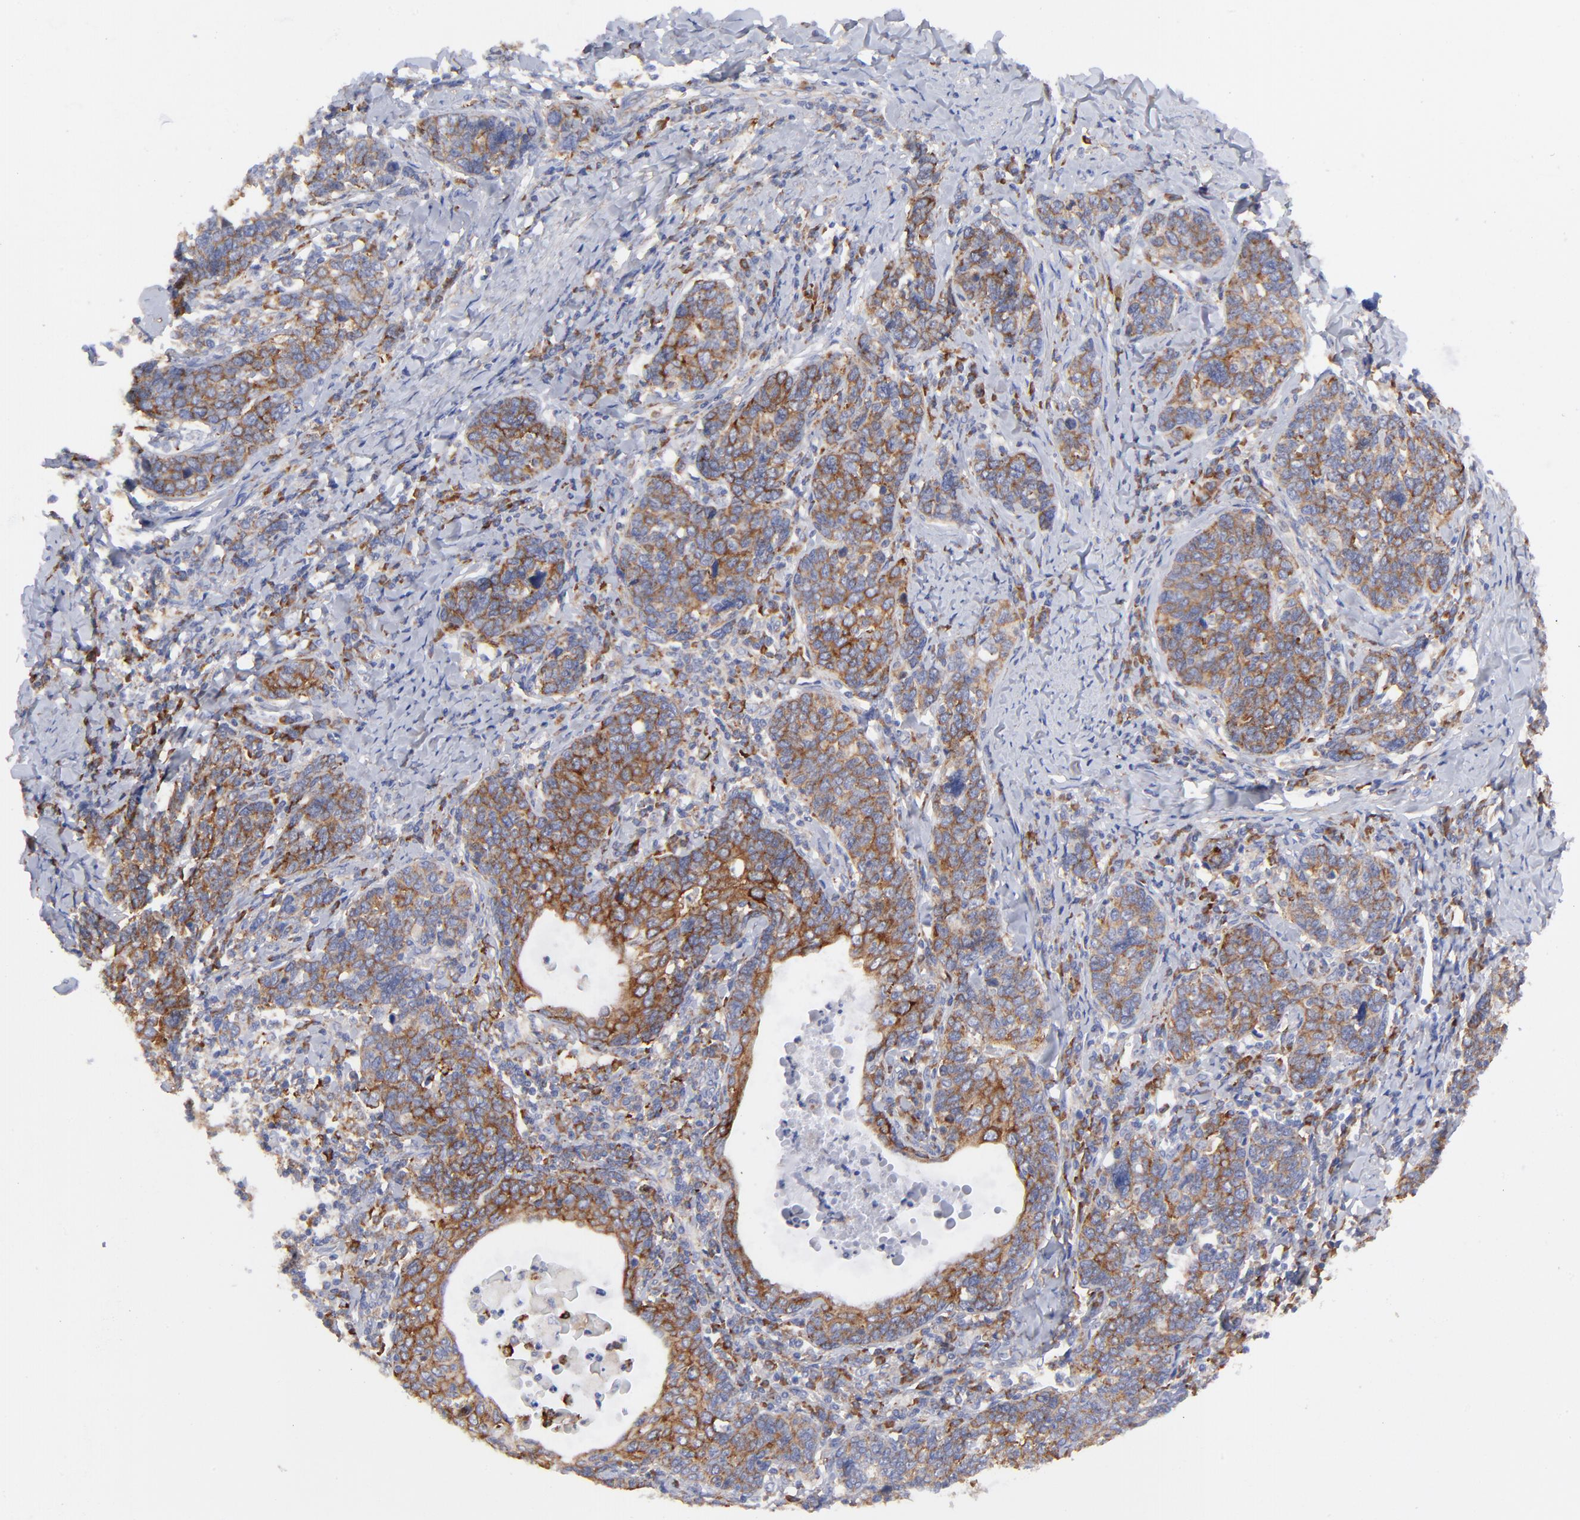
{"staining": {"intensity": "moderate", "quantity": ">75%", "location": "cytoplasmic/membranous"}, "tissue": "cervical cancer", "cell_type": "Tumor cells", "image_type": "cancer", "snomed": [{"axis": "morphology", "description": "Squamous cell carcinoma, NOS"}, {"axis": "topography", "description": "Cervix"}], "caption": "Squamous cell carcinoma (cervical) stained with a brown dye shows moderate cytoplasmic/membranous positive staining in about >75% of tumor cells.", "gene": "EIF2AK2", "patient": {"sex": "female", "age": 41}}